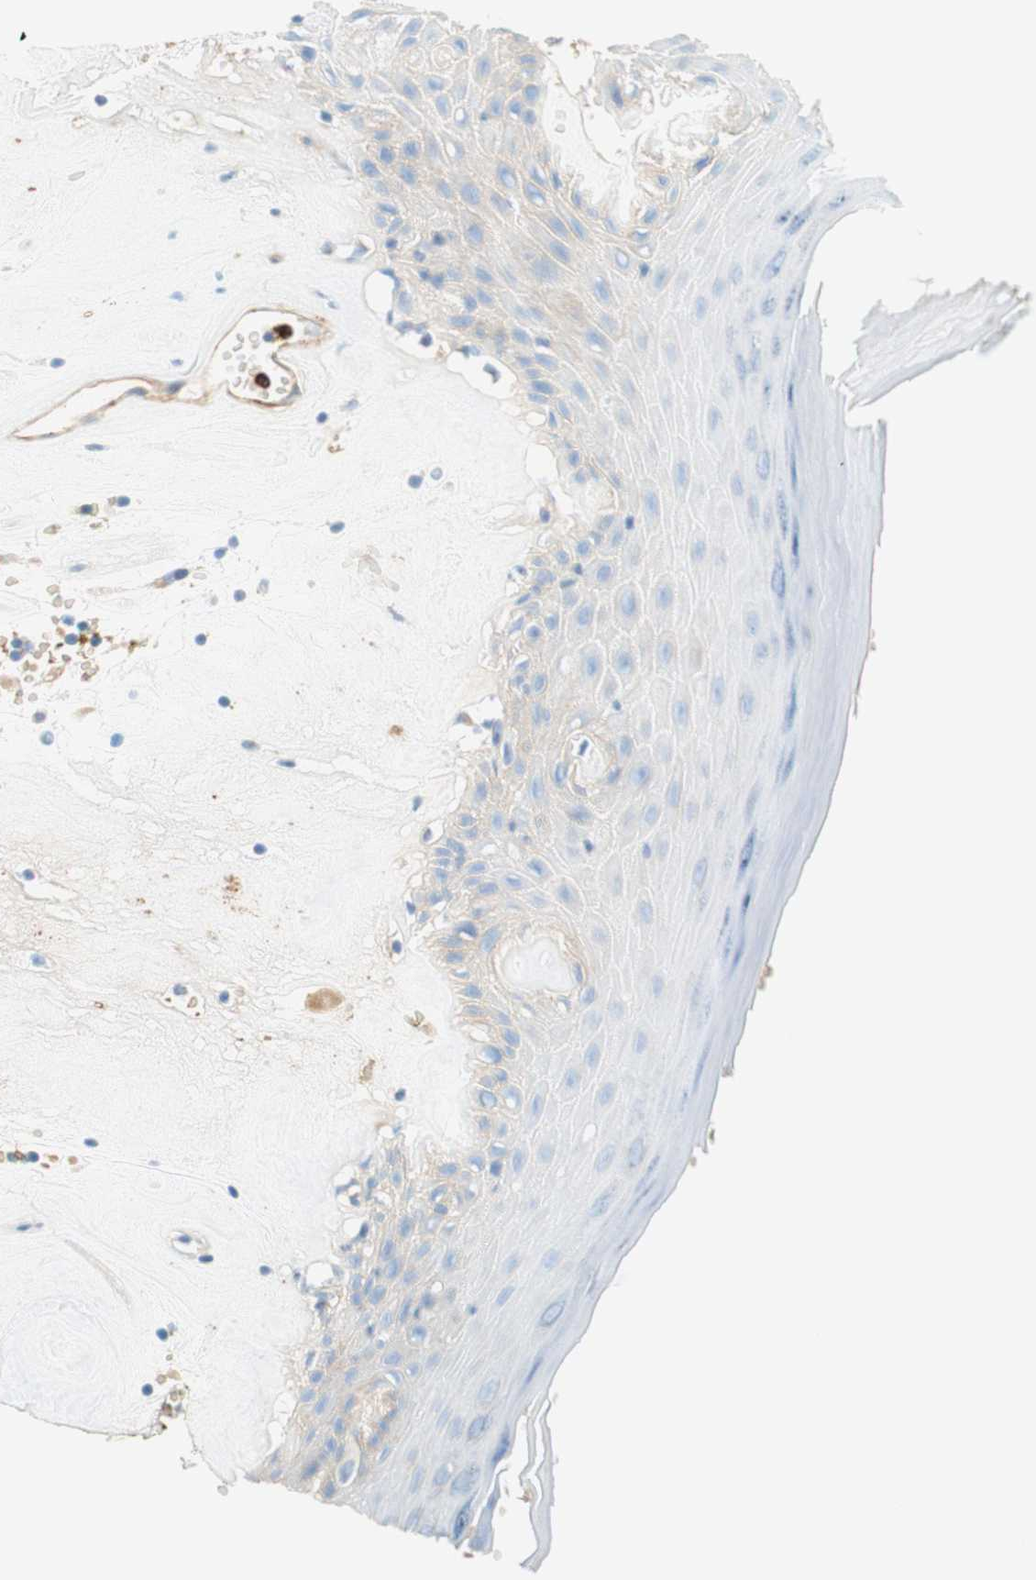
{"staining": {"intensity": "weak", "quantity": "25%-75%", "location": "cytoplasmic/membranous"}, "tissue": "skin", "cell_type": "Epidermal cells", "image_type": "normal", "snomed": [{"axis": "morphology", "description": "Normal tissue, NOS"}, {"axis": "morphology", "description": "Inflammation, NOS"}, {"axis": "topography", "description": "Vulva"}], "caption": "Immunohistochemical staining of unremarkable skin demonstrates low levels of weak cytoplasmic/membranous staining in approximately 25%-75% of epidermal cells.", "gene": "STOM", "patient": {"sex": "female", "age": 84}}